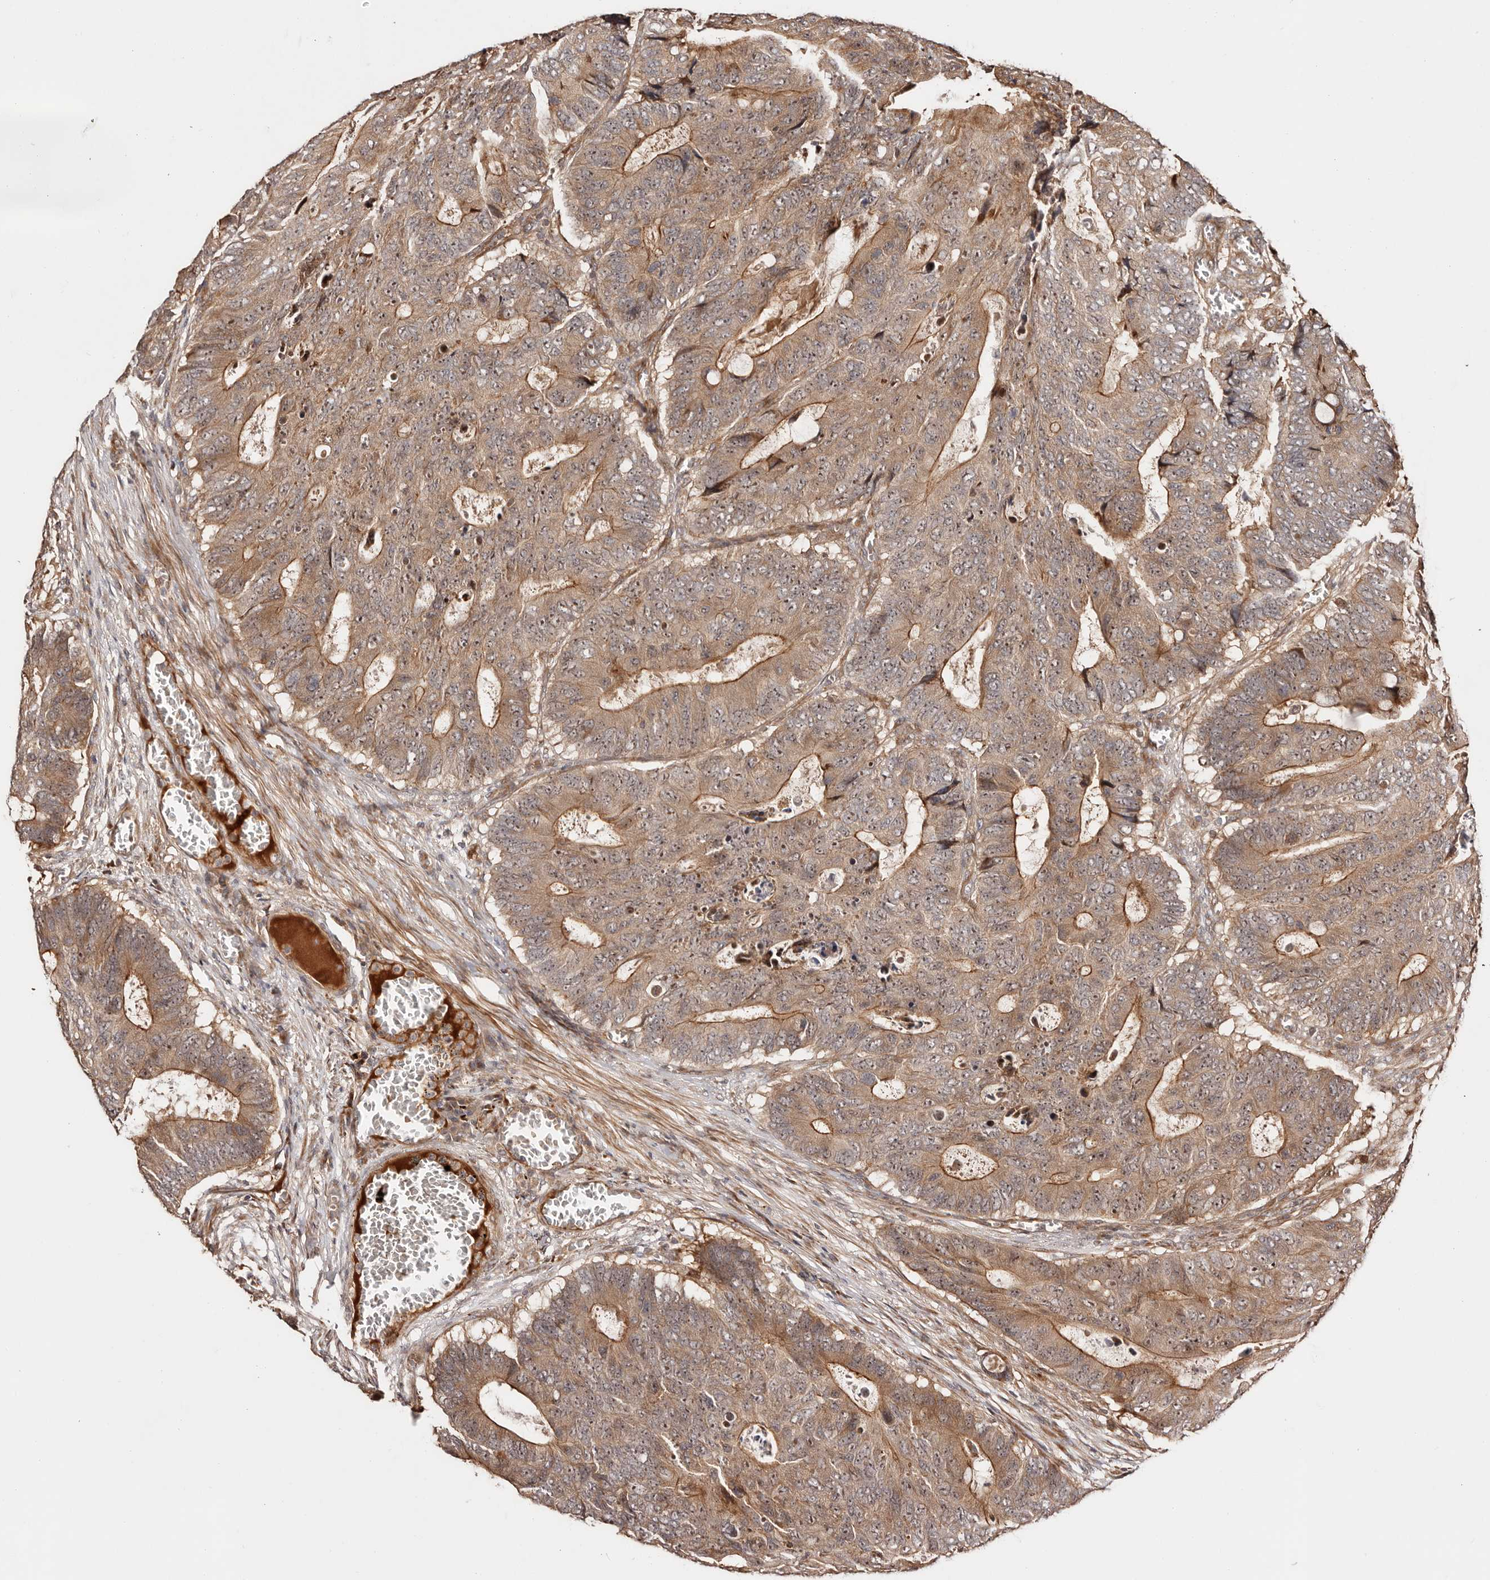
{"staining": {"intensity": "moderate", "quantity": ">75%", "location": "cytoplasmic/membranous,nuclear"}, "tissue": "colorectal cancer", "cell_type": "Tumor cells", "image_type": "cancer", "snomed": [{"axis": "morphology", "description": "Adenocarcinoma, NOS"}, {"axis": "topography", "description": "Colon"}], "caption": "A photomicrograph of colorectal cancer (adenocarcinoma) stained for a protein exhibits moderate cytoplasmic/membranous and nuclear brown staining in tumor cells.", "gene": "PTPN22", "patient": {"sex": "male", "age": 87}}